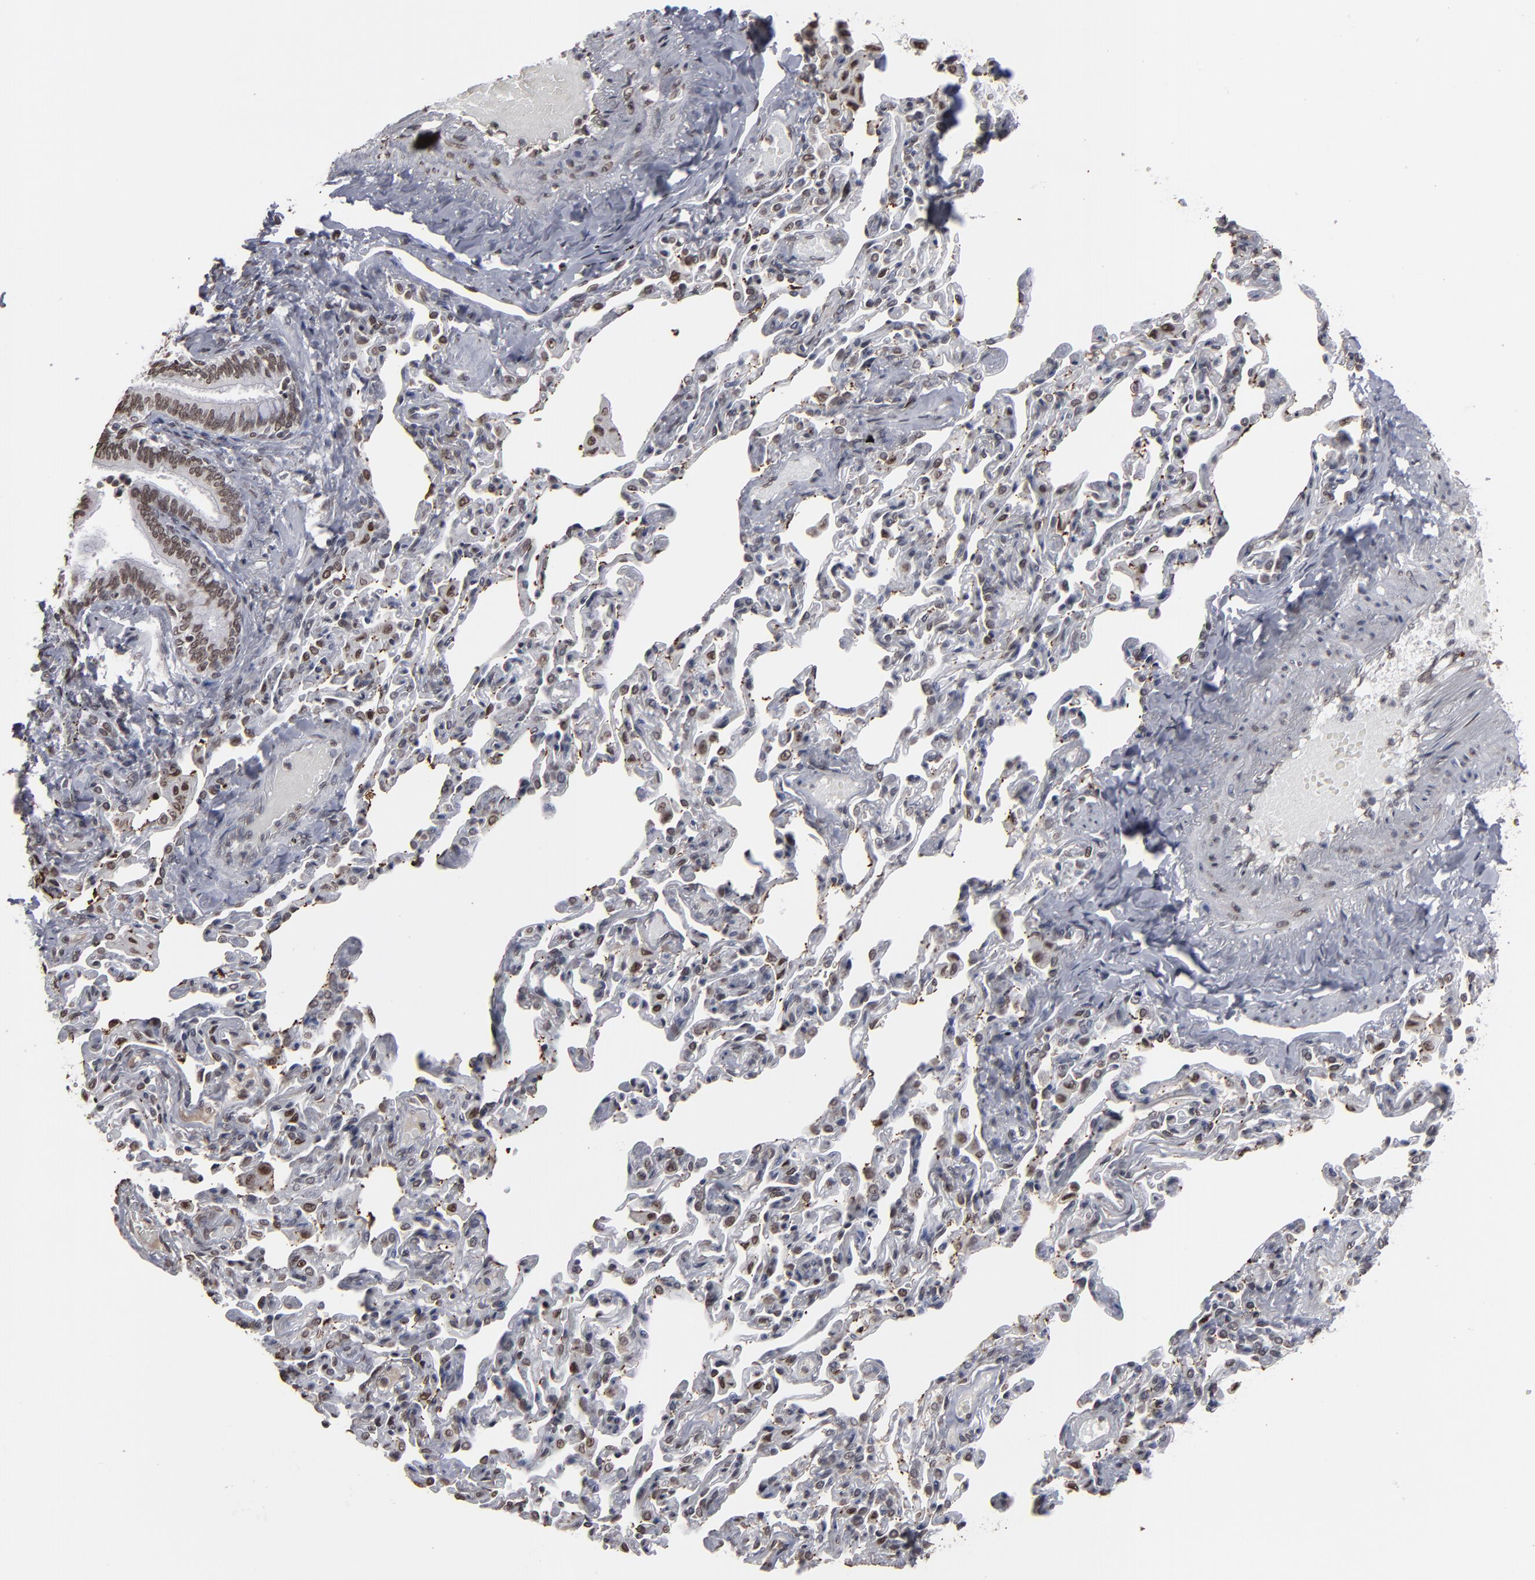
{"staining": {"intensity": "moderate", "quantity": "25%-75%", "location": "nuclear"}, "tissue": "bronchus", "cell_type": "Respiratory epithelial cells", "image_type": "normal", "snomed": [{"axis": "morphology", "description": "Normal tissue, NOS"}, {"axis": "topography", "description": "Lung"}], "caption": "Moderate nuclear protein positivity is identified in about 25%-75% of respiratory epithelial cells in bronchus.", "gene": "BAZ1A", "patient": {"sex": "male", "age": 64}}